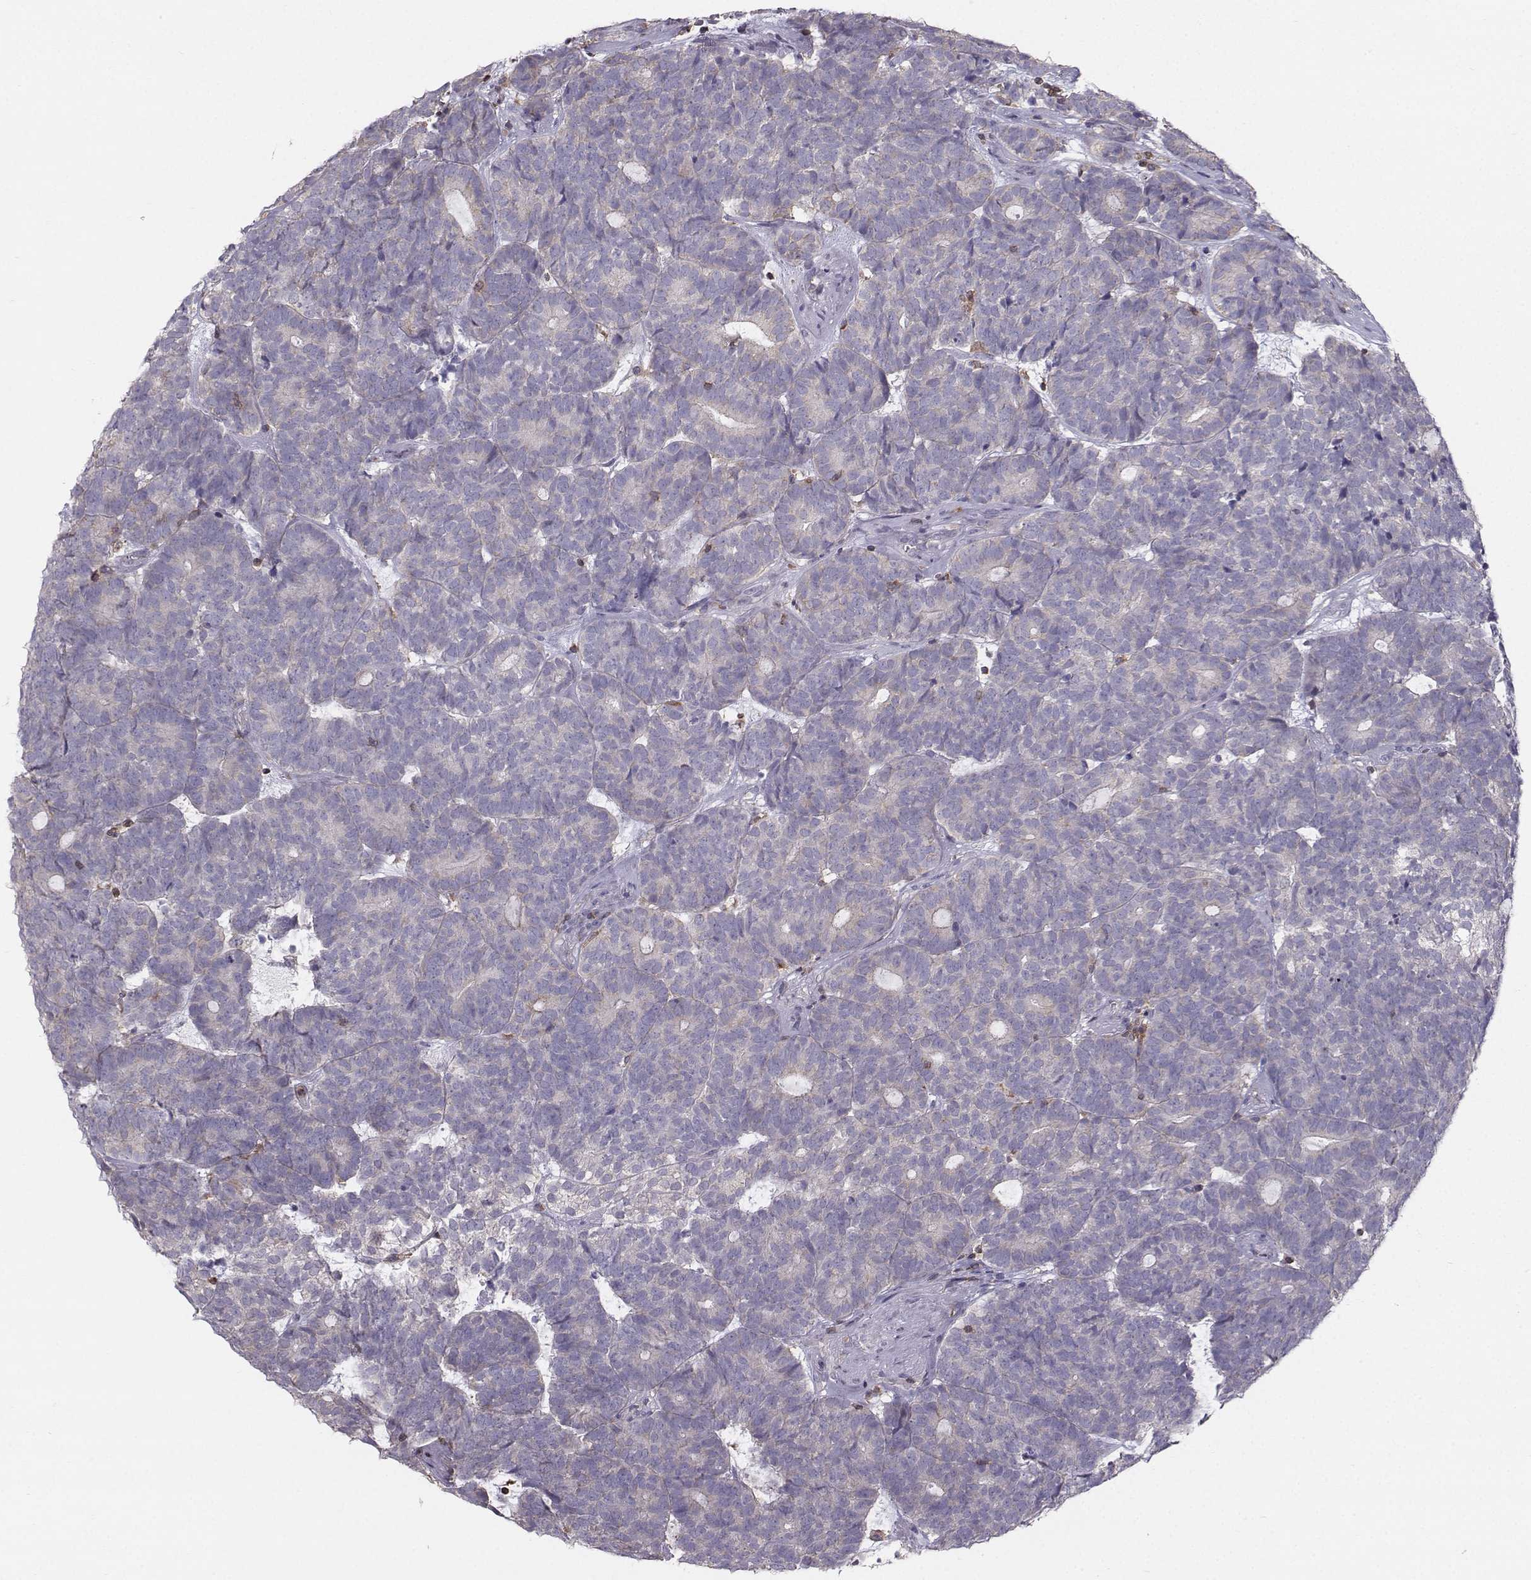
{"staining": {"intensity": "negative", "quantity": "none", "location": "none"}, "tissue": "head and neck cancer", "cell_type": "Tumor cells", "image_type": "cancer", "snomed": [{"axis": "morphology", "description": "Adenocarcinoma, NOS"}, {"axis": "topography", "description": "Head-Neck"}], "caption": "Tumor cells are negative for protein expression in human head and neck cancer (adenocarcinoma).", "gene": "ZBTB32", "patient": {"sex": "female", "age": 81}}